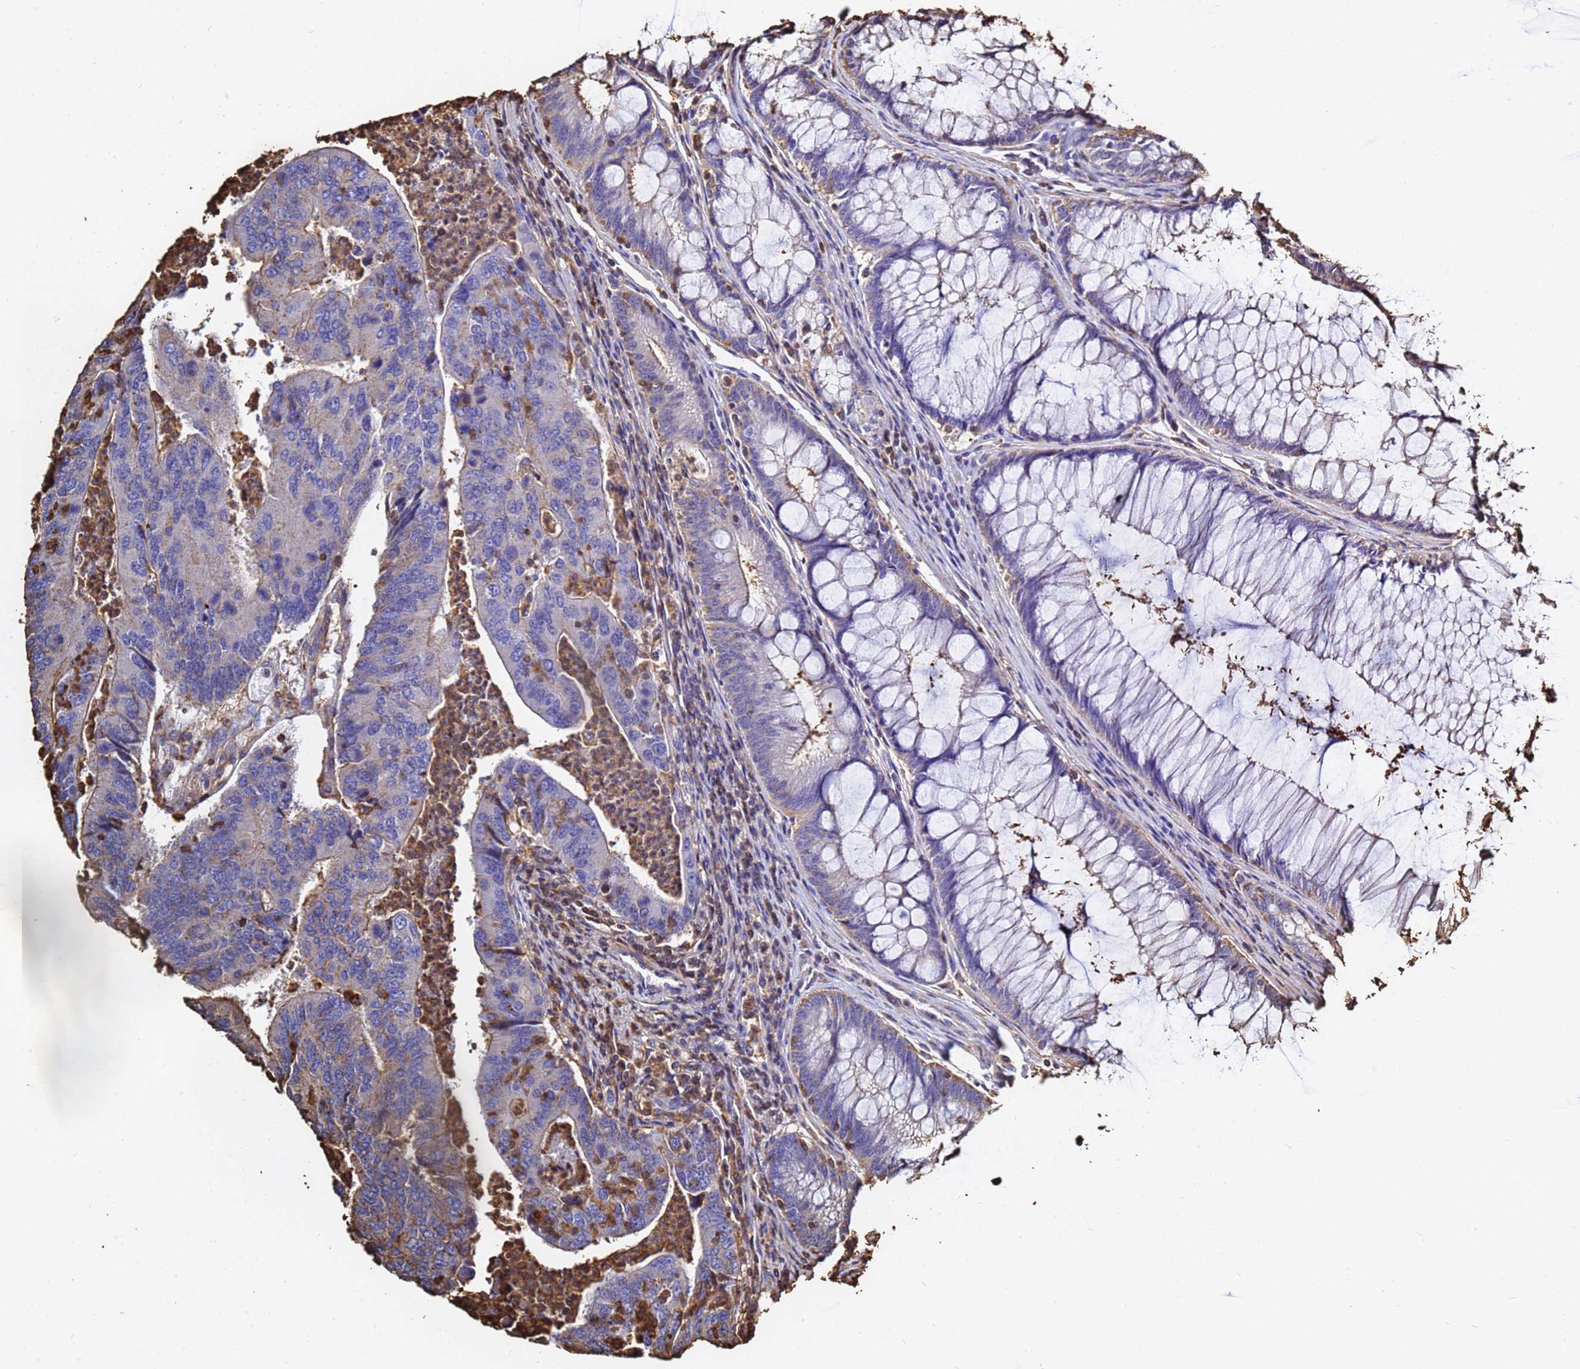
{"staining": {"intensity": "negative", "quantity": "none", "location": "none"}, "tissue": "colorectal cancer", "cell_type": "Tumor cells", "image_type": "cancer", "snomed": [{"axis": "morphology", "description": "Adenocarcinoma, NOS"}, {"axis": "topography", "description": "Colon"}], "caption": "Immunohistochemistry (IHC) of colorectal cancer reveals no staining in tumor cells.", "gene": "ACTB", "patient": {"sex": "female", "age": 67}}